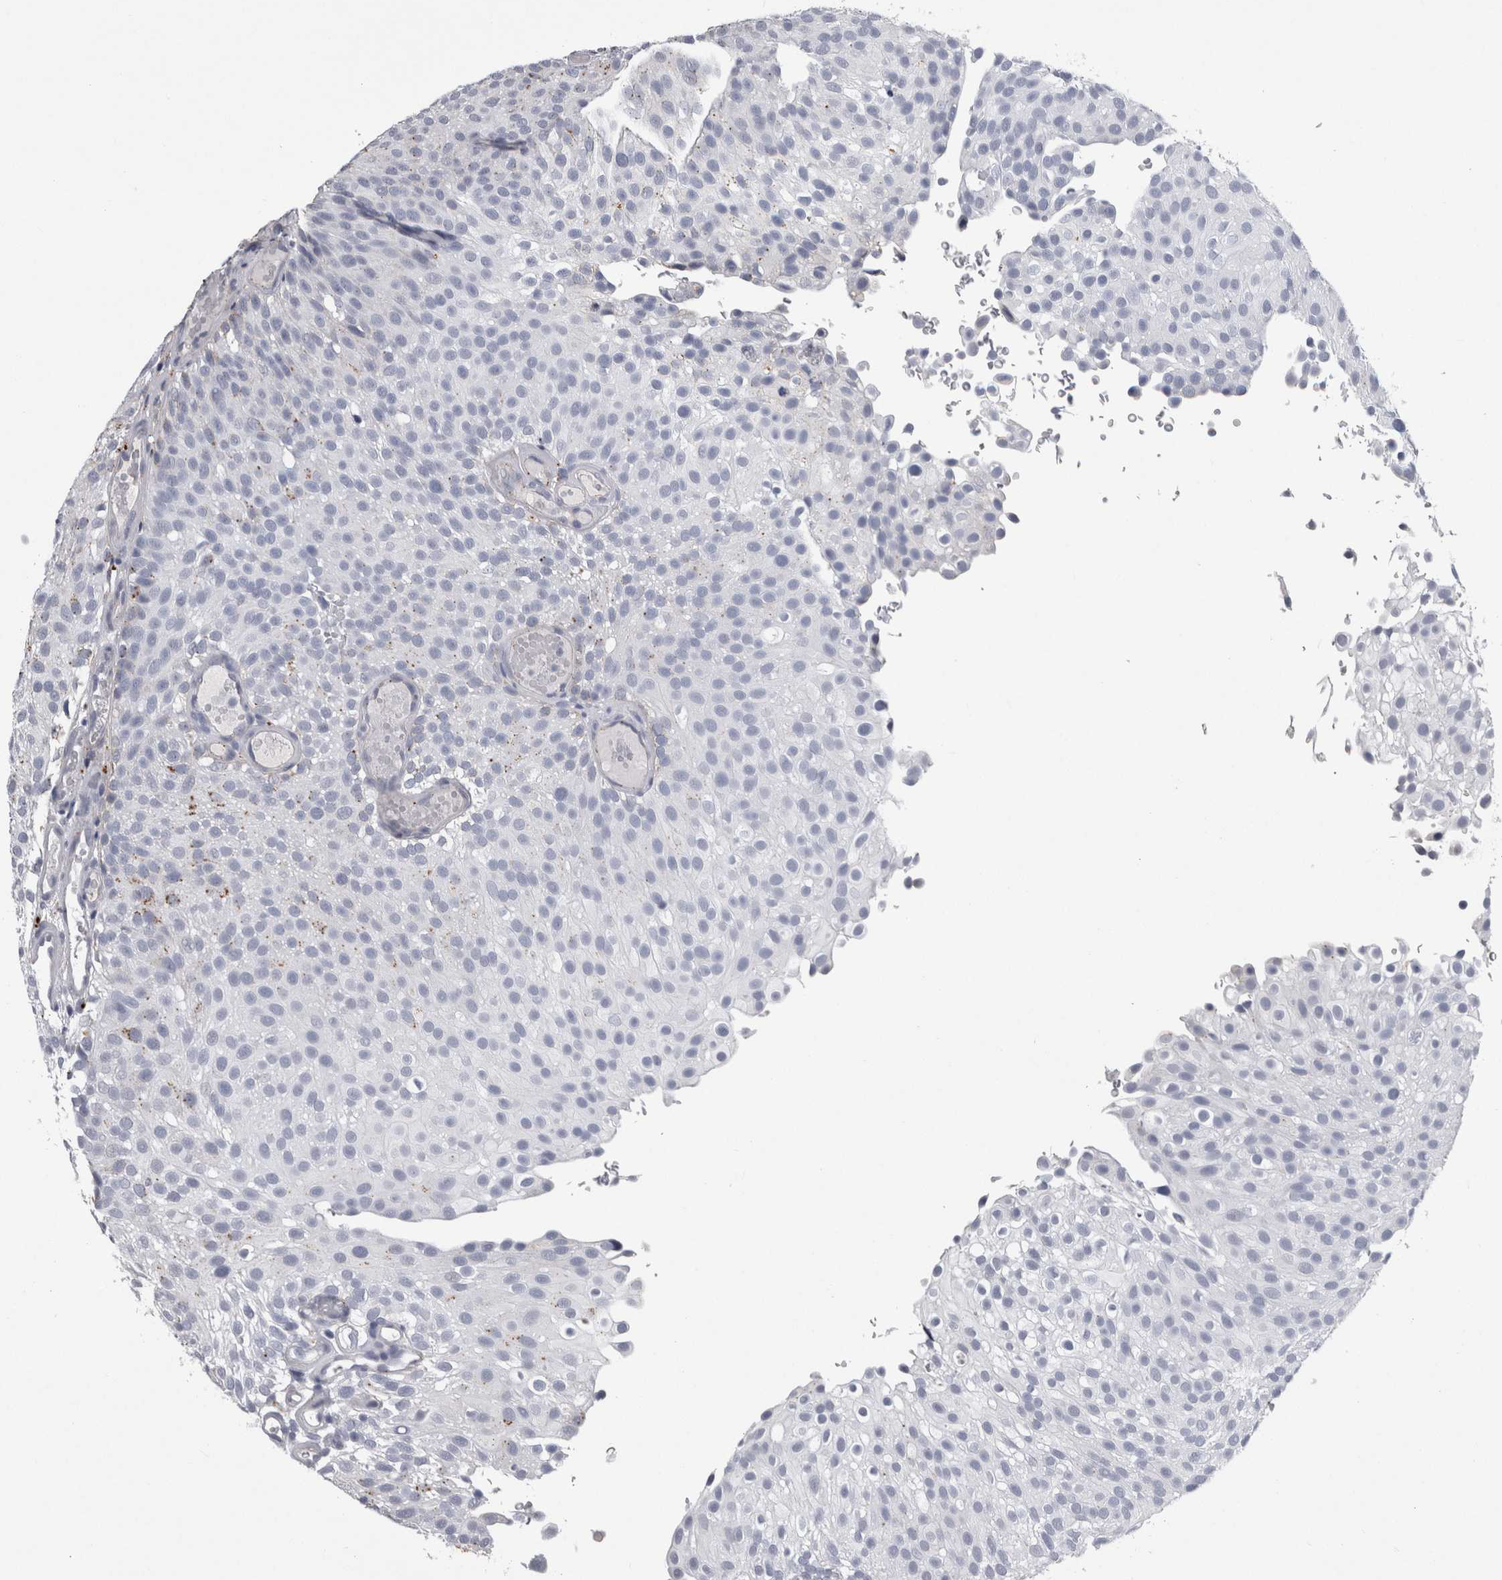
{"staining": {"intensity": "weak", "quantity": "<25%", "location": "cytoplasmic/membranous"}, "tissue": "urothelial cancer", "cell_type": "Tumor cells", "image_type": "cancer", "snomed": [{"axis": "morphology", "description": "Urothelial carcinoma, Low grade"}, {"axis": "topography", "description": "Urinary bladder"}], "caption": "Low-grade urothelial carcinoma was stained to show a protein in brown. There is no significant expression in tumor cells.", "gene": "DPP7", "patient": {"sex": "male", "age": 78}}